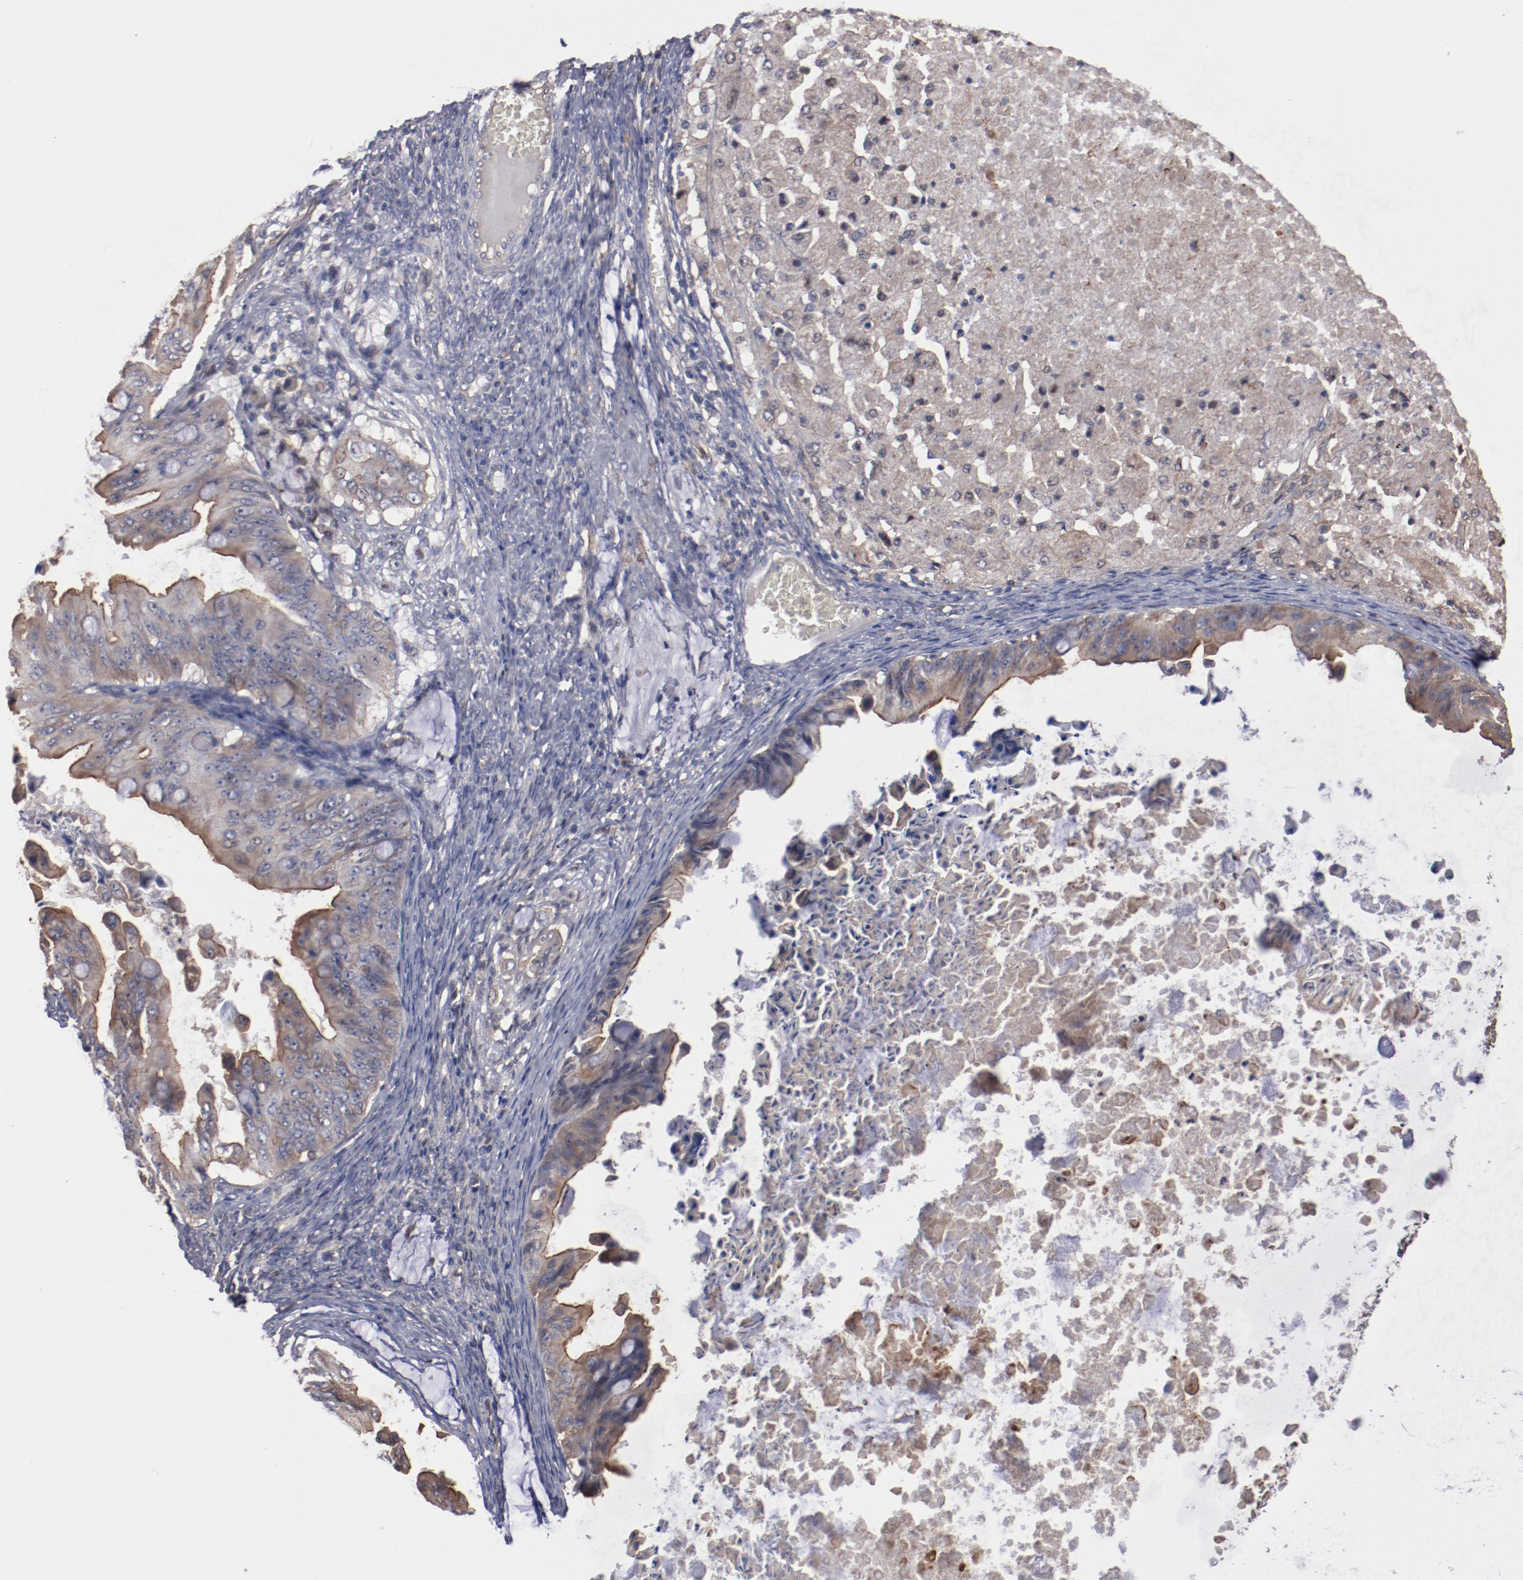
{"staining": {"intensity": "moderate", "quantity": "25%-75%", "location": "cytoplasmic/membranous"}, "tissue": "ovarian cancer", "cell_type": "Tumor cells", "image_type": "cancer", "snomed": [{"axis": "morphology", "description": "Cystadenocarcinoma, mucinous, NOS"}, {"axis": "topography", "description": "Ovary"}], "caption": "This is a histology image of IHC staining of ovarian mucinous cystadenocarcinoma, which shows moderate positivity in the cytoplasmic/membranous of tumor cells.", "gene": "DNAAF2", "patient": {"sex": "female", "age": 37}}